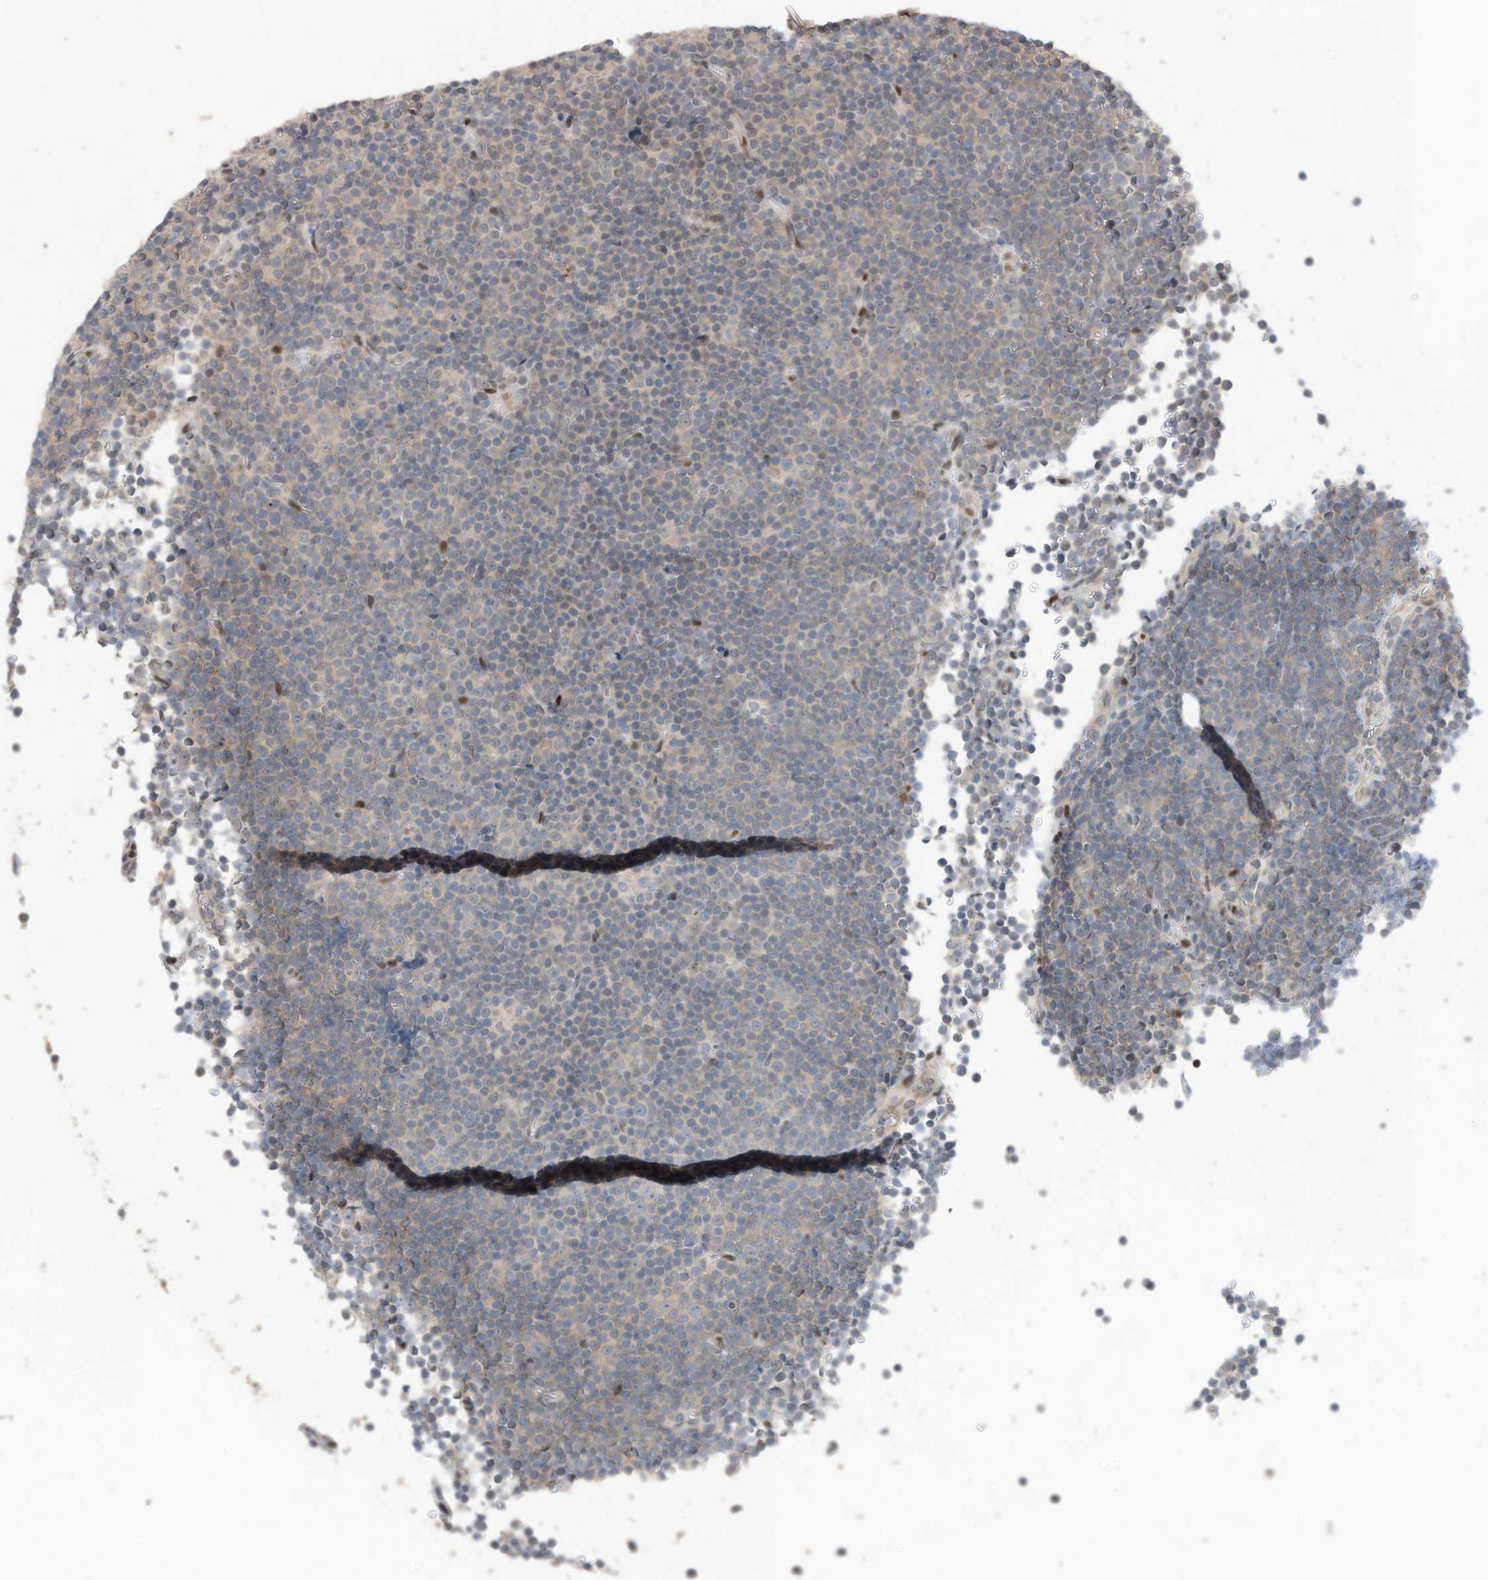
{"staining": {"intensity": "weak", "quantity": "<25%", "location": "nuclear"}, "tissue": "lymphoma", "cell_type": "Tumor cells", "image_type": "cancer", "snomed": [{"axis": "morphology", "description": "Malignant lymphoma, non-Hodgkin's type, Low grade"}, {"axis": "topography", "description": "Lymph node"}], "caption": "Photomicrograph shows no significant protein positivity in tumor cells of malignant lymphoma, non-Hodgkin's type (low-grade). The staining is performed using DAB (3,3'-diaminobenzidine) brown chromogen with nuclei counter-stained in using hematoxylin.", "gene": "RABL3", "patient": {"sex": "female", "age": 67}}